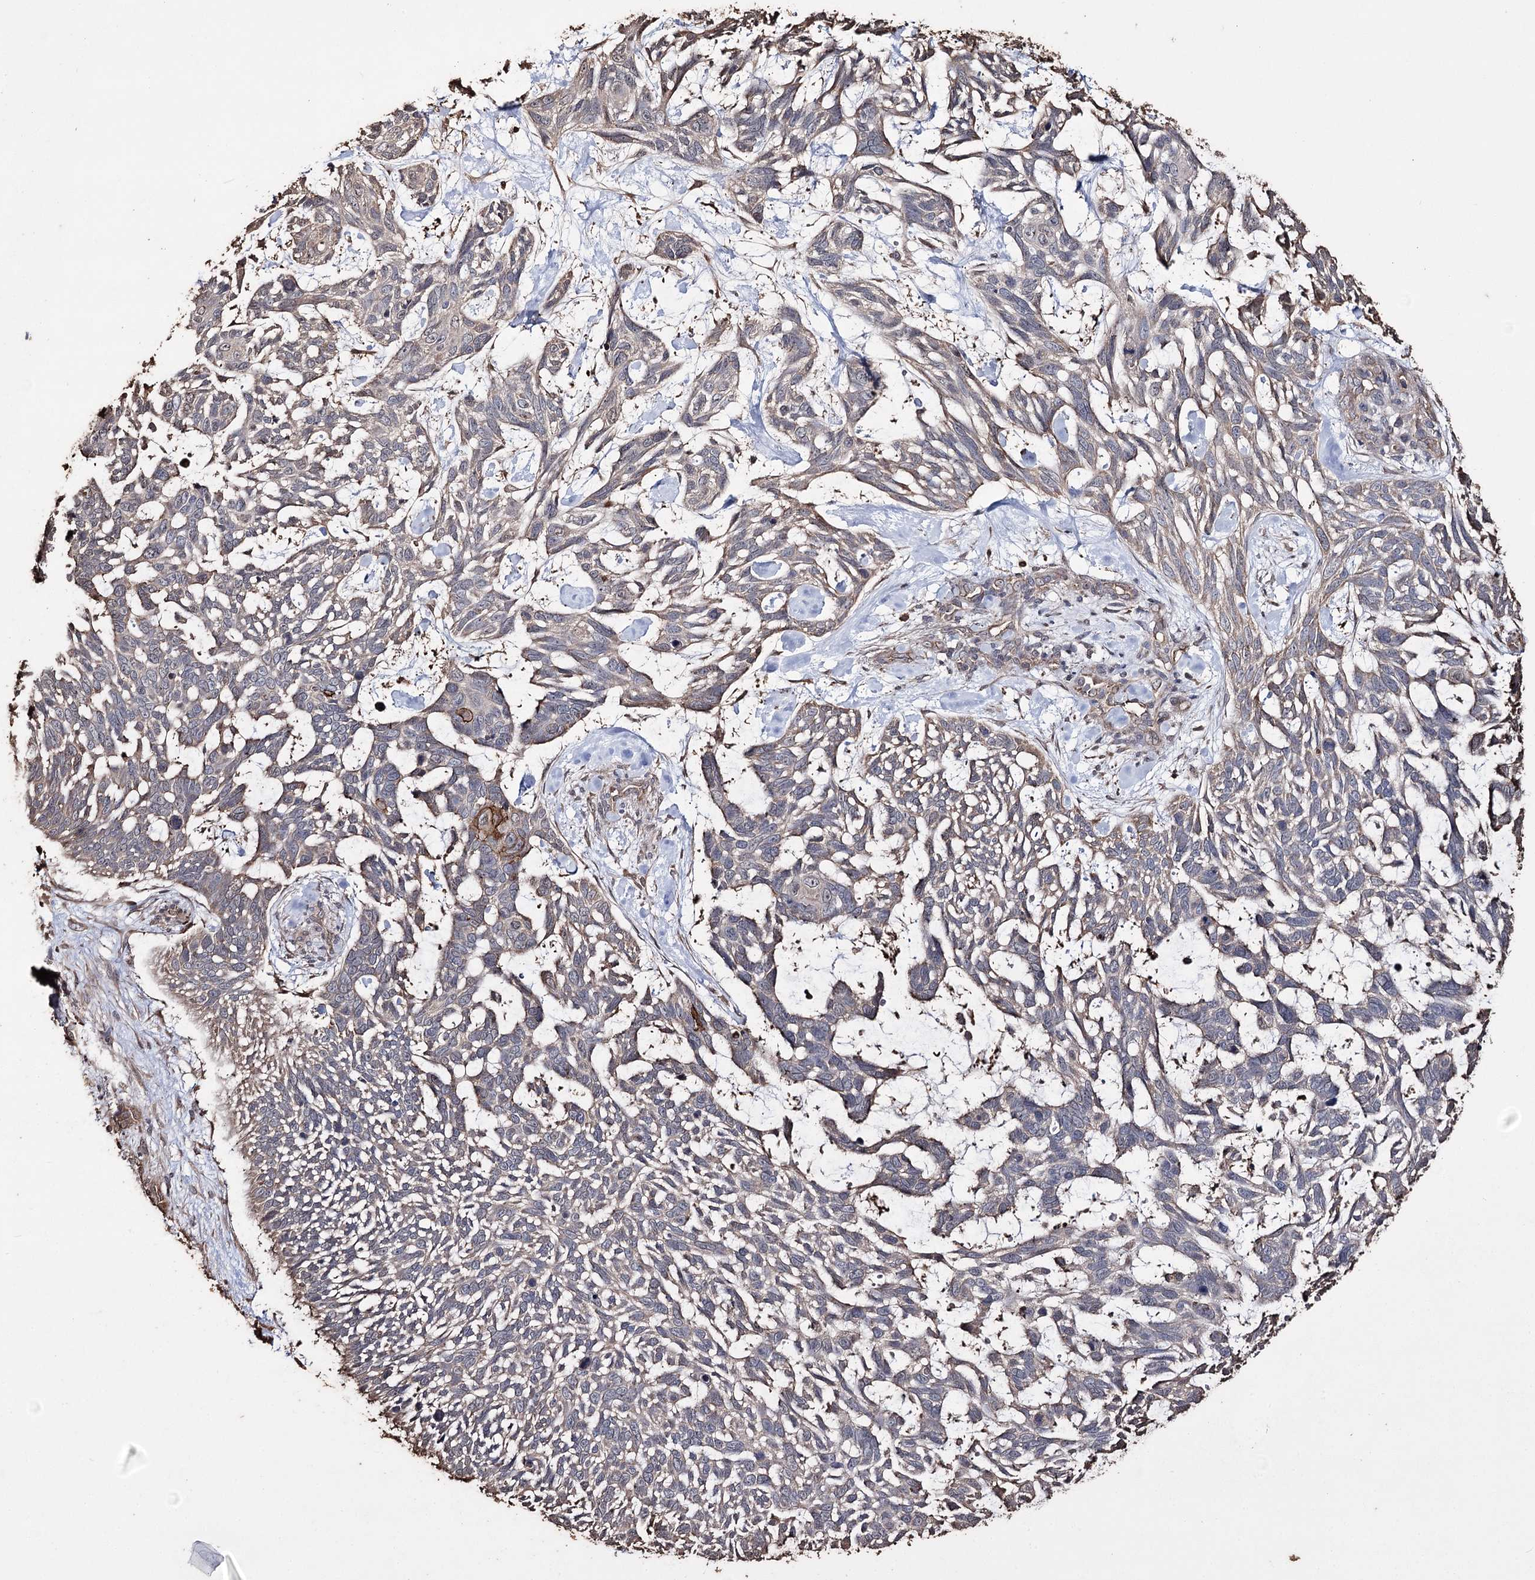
{"staining": {"intensity": "negative", "quantity": "none", "location": "none"}, "tissue": "skin cancer", "cell_type": "Tumor cells", "image_type": "cancer", "snomed": [{"axis": "morphology", "description": "Basal cell carcinoma"}, {"axis": "topography", "description": "Skin"}], "caption": "High magnification brightfield microscopy of skin cancer stained with DAB (brown) and counterstained with hematoxylin (blue): tumor cells show no significant expression.", "gene": "ZNF662", "patient": {"sex": "male", "age": 88}}